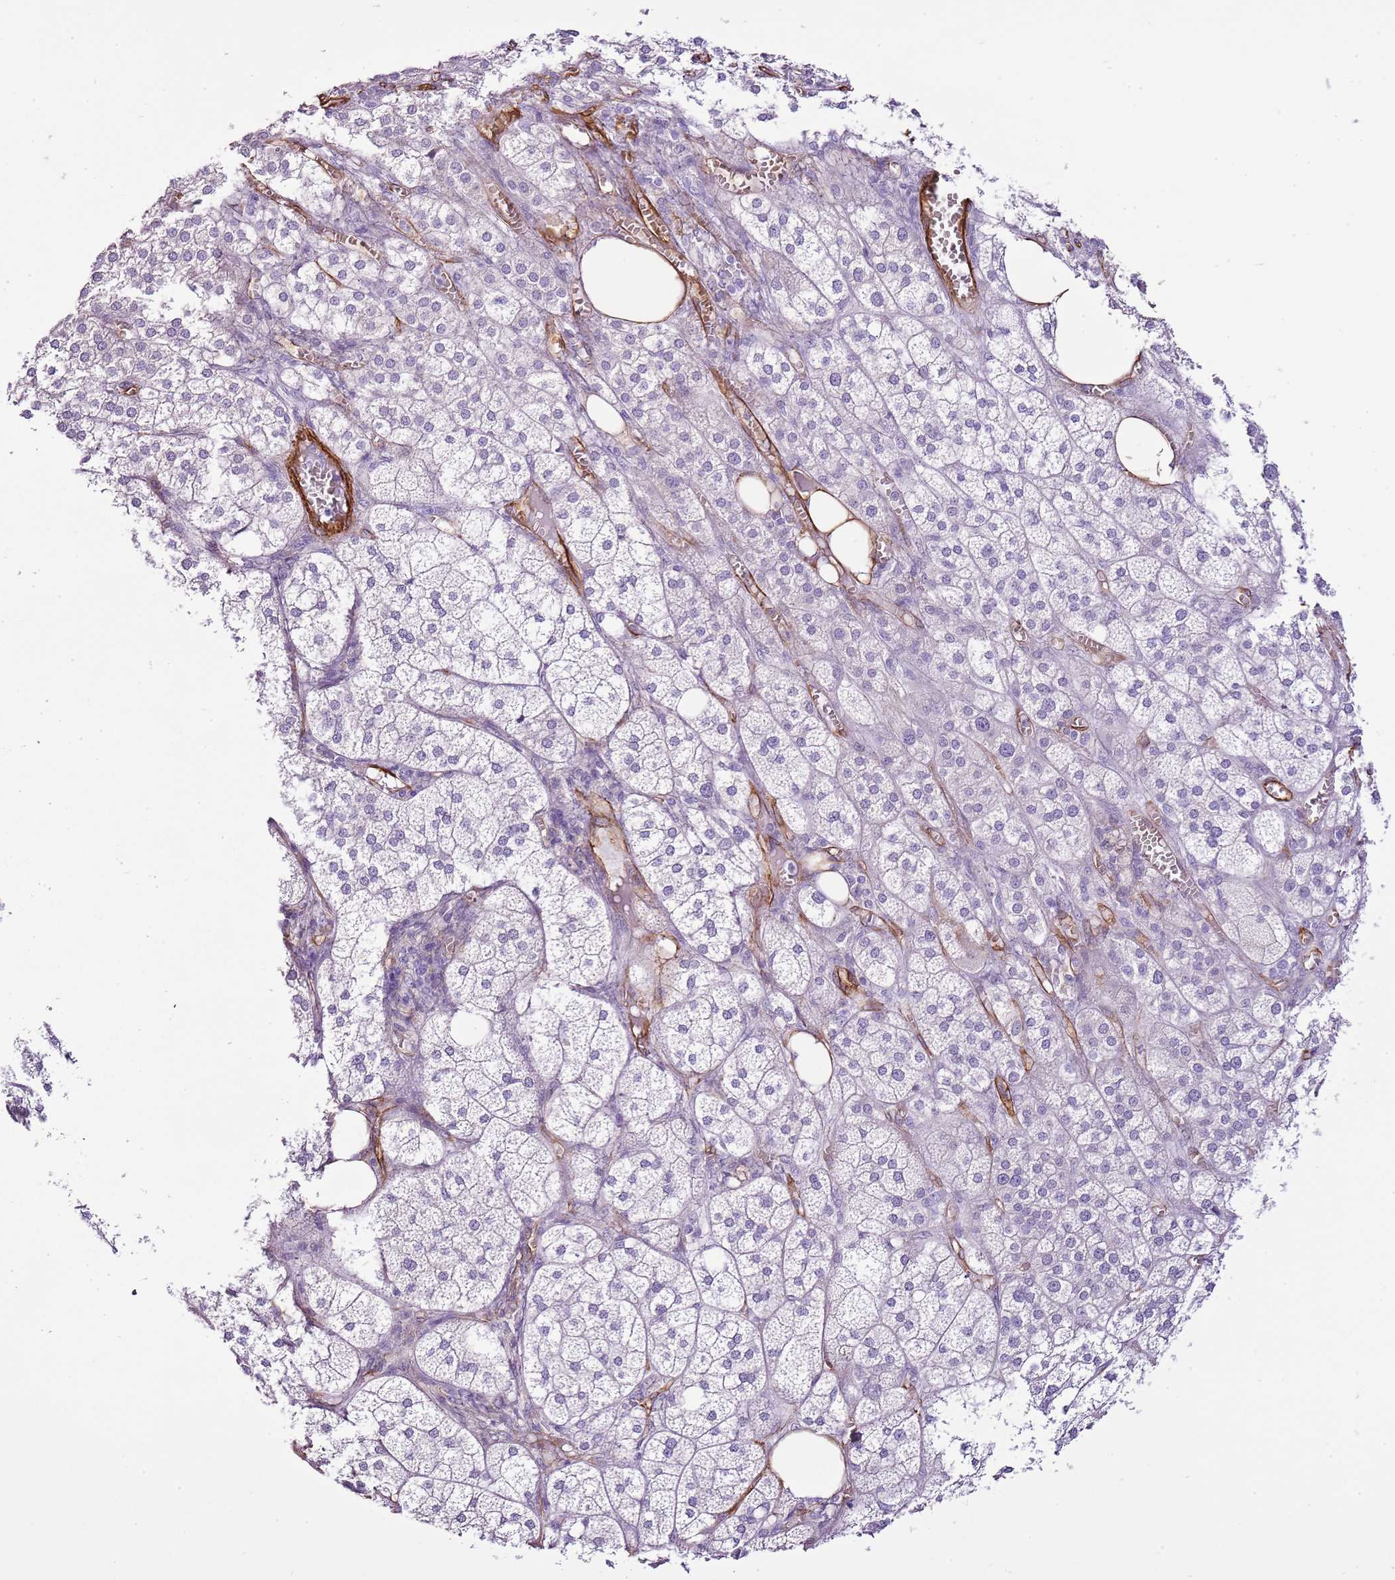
{"staining": {"intensity": "negative", "quantity": "none", "location": "none"}, "tissue": "adrenal gland", "cell_type": "Glandular cells", "image_type": "normal", "snomed": [{"axis": "morphology", "description": "Normal tissue, NOS"}, {"axis": "topography", "description": "Adrenal gland"}], "caption": "Immunohistochemistry (IHC) of unremarkable adrenal gland reveals no positivity in glandular cells. The staining is performed using DAB (3,3'-diaminobenzidine) brown chromogen with nuclei counter-stained in using hematoxylin.", "gene": "CTDSPL", "patient": {"sex": "female", "age": 61}}